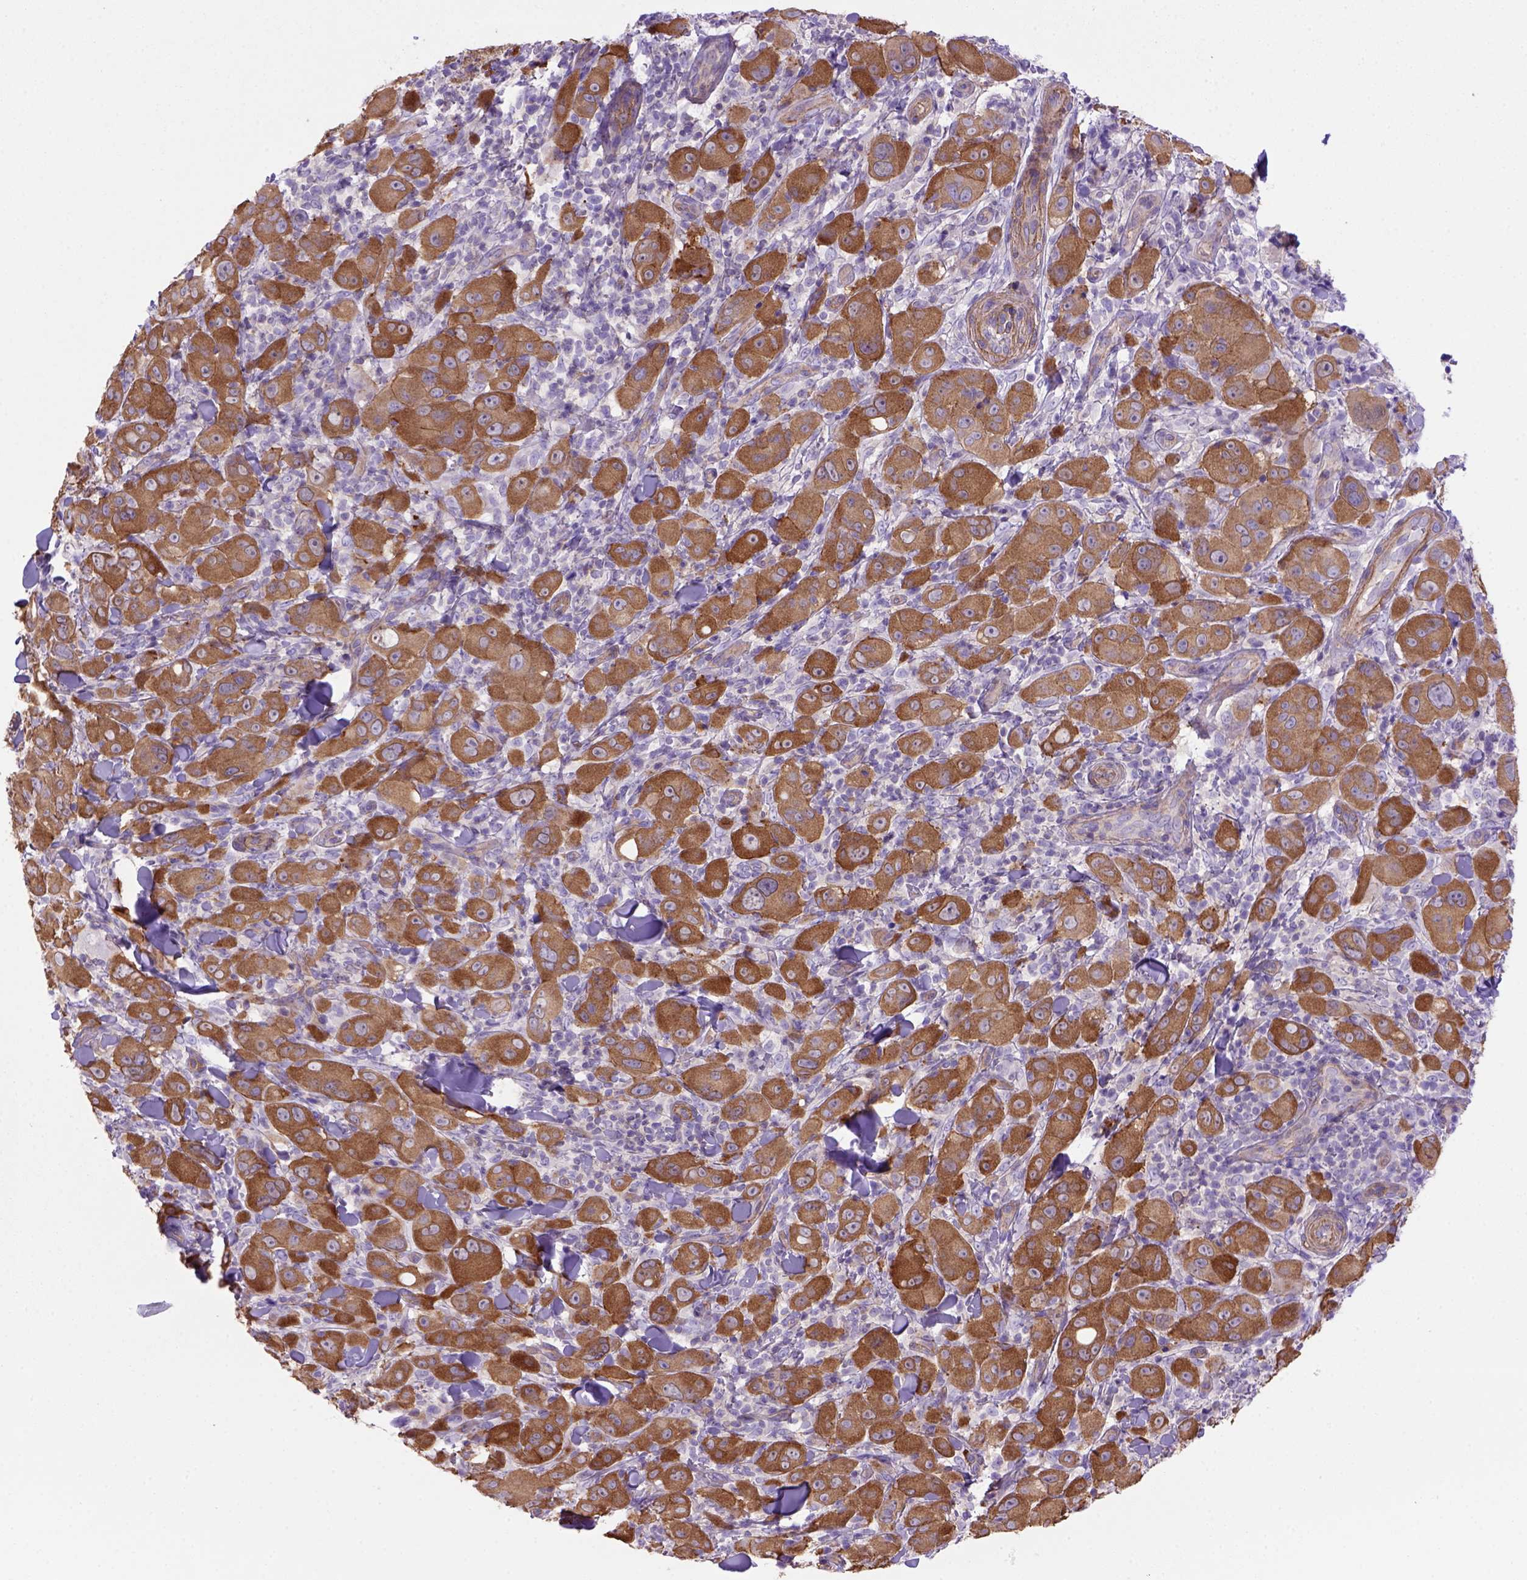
{"staining": {"intensity": "strong", "quantity": ">75%", "location": "cytoplasmic/membranous"}, "tissue": "melanoma", "cell_type": "Tumor cells", "image_type": "cancer", "snomed": [{"axis": "morphology", "description": "Malignant melanoma, NOS"}, {"axis": "topography", "description": "Skin"}], "caption": "DAB (3,3'-diaminobenzidine) immunohistochemical staining of malignant melanoma shows strong cytoplasmic/membranous protein staining in approximately >75% of tumor cells.", "gene": "PEX12", "patient": {"sex": "female", "age": 87}}